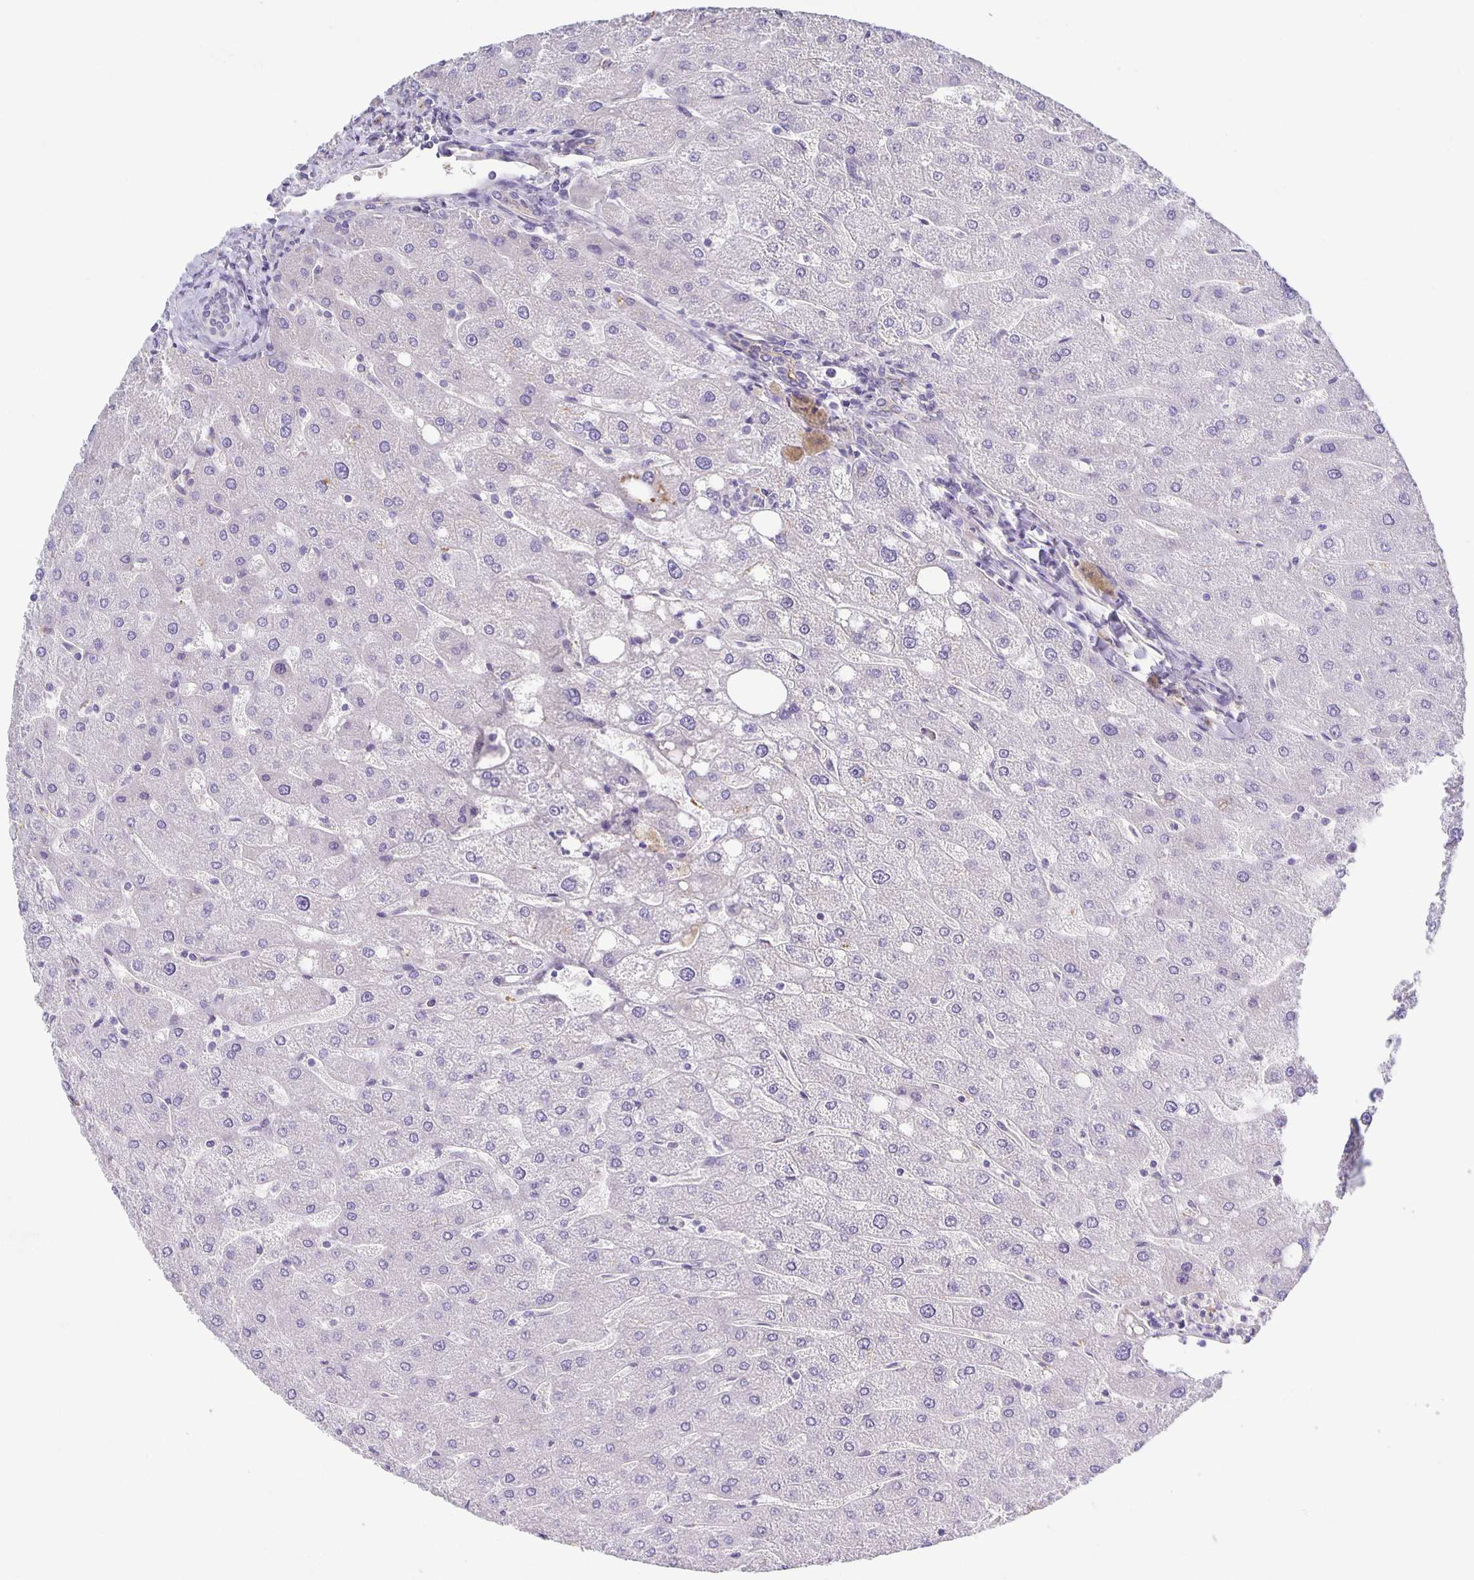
{"staining": {"intensity": "negative", "quantity": "none", "location": "none"}, "tissue": "liver", "cell_type": "Cholangiocytes", "image_type": "normal", "snomed": [{"axis": "morphology", "description": "Normal tissue, NOS"}, {"axis": "topography", "description": "Liver"}], "caption": "Immunohistochemistry of unremarkable human liver displays no expression in cholangiocytes. (Brightfield microscopy of DAB IHC at high magnification).", "gene": "PTPN3", "patient": {"sex": "male", "age": 67}}